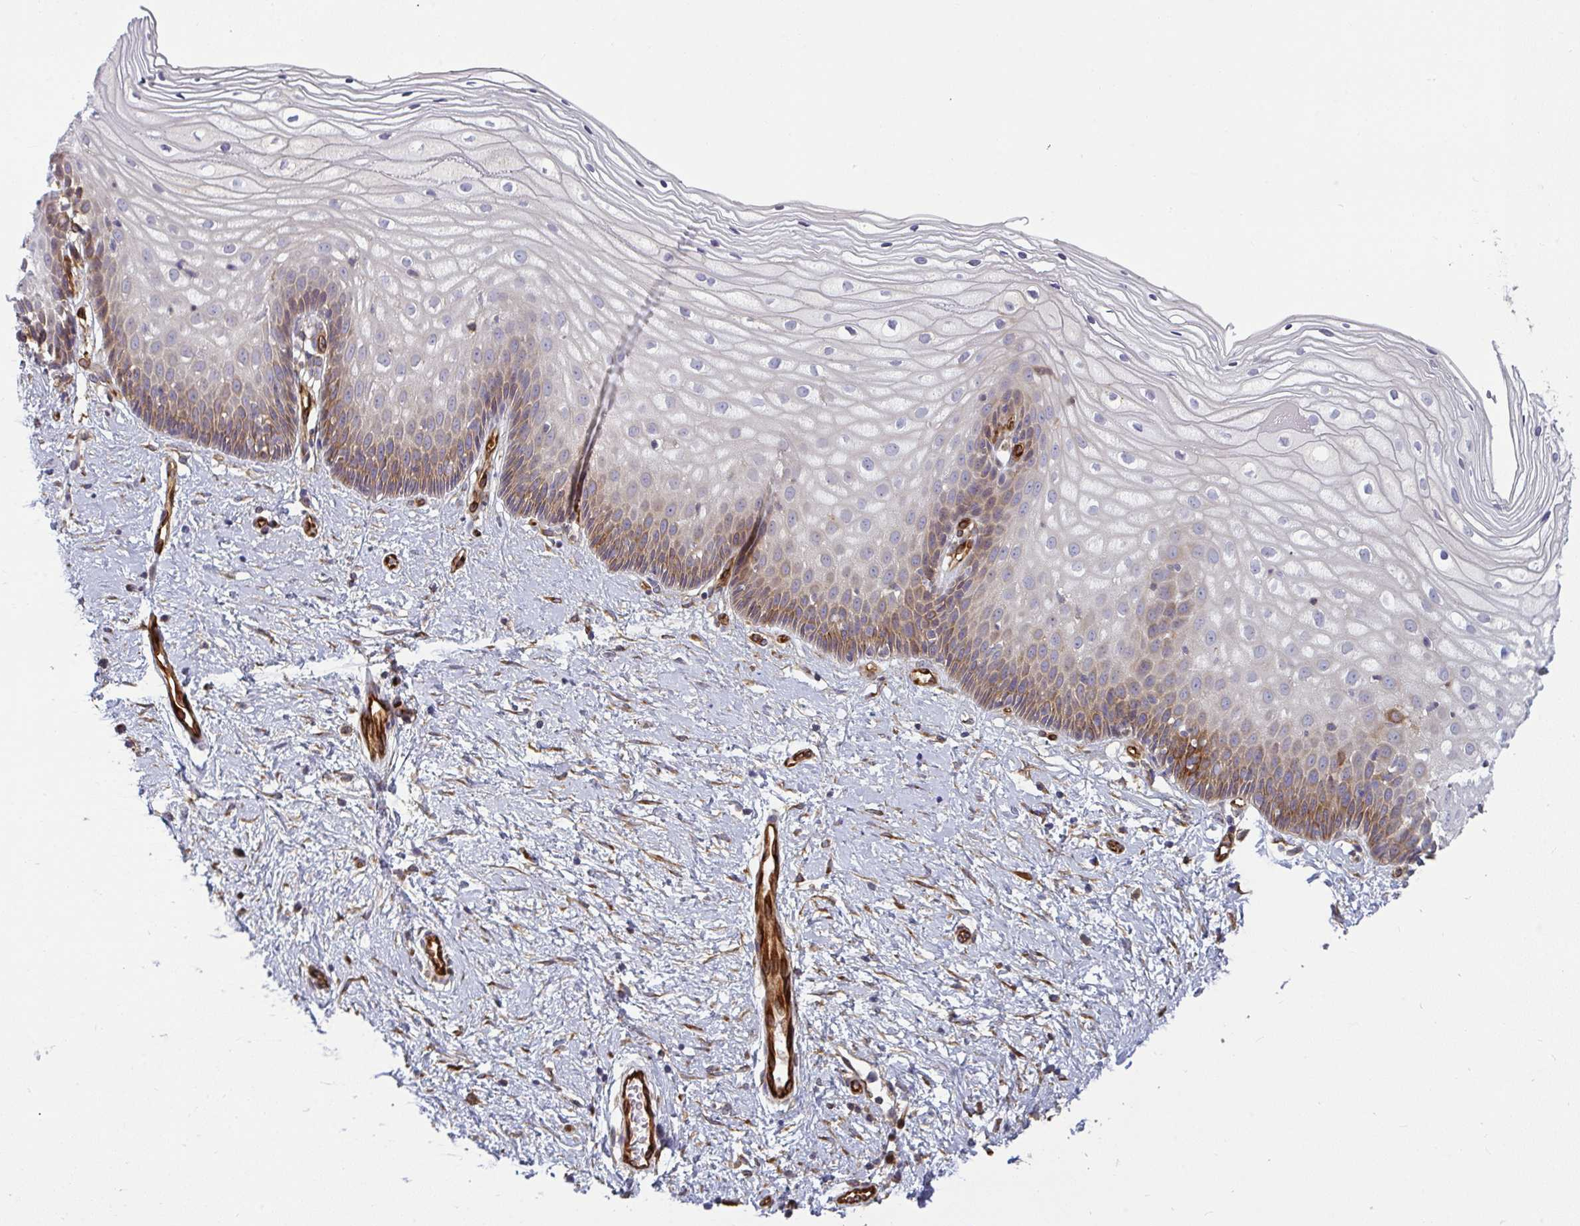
{"staining": {"intensity": "negative", "quantity": "none", "location": "none"}, "tissue": "cervix", "cell_type": "Glandular cells", "image_type": "normal", "snomed": [{"axis": "morphology", "description": "Normal tissue, NOS"}, {"axis": "topography", "description": "Cervix"}], "caption": "A micrograph of cervix stained for a protein demonstrates no brown staining in glandular cells.", "gene": "IFIT3", "patient": {"sex": "female", "age": 36}}